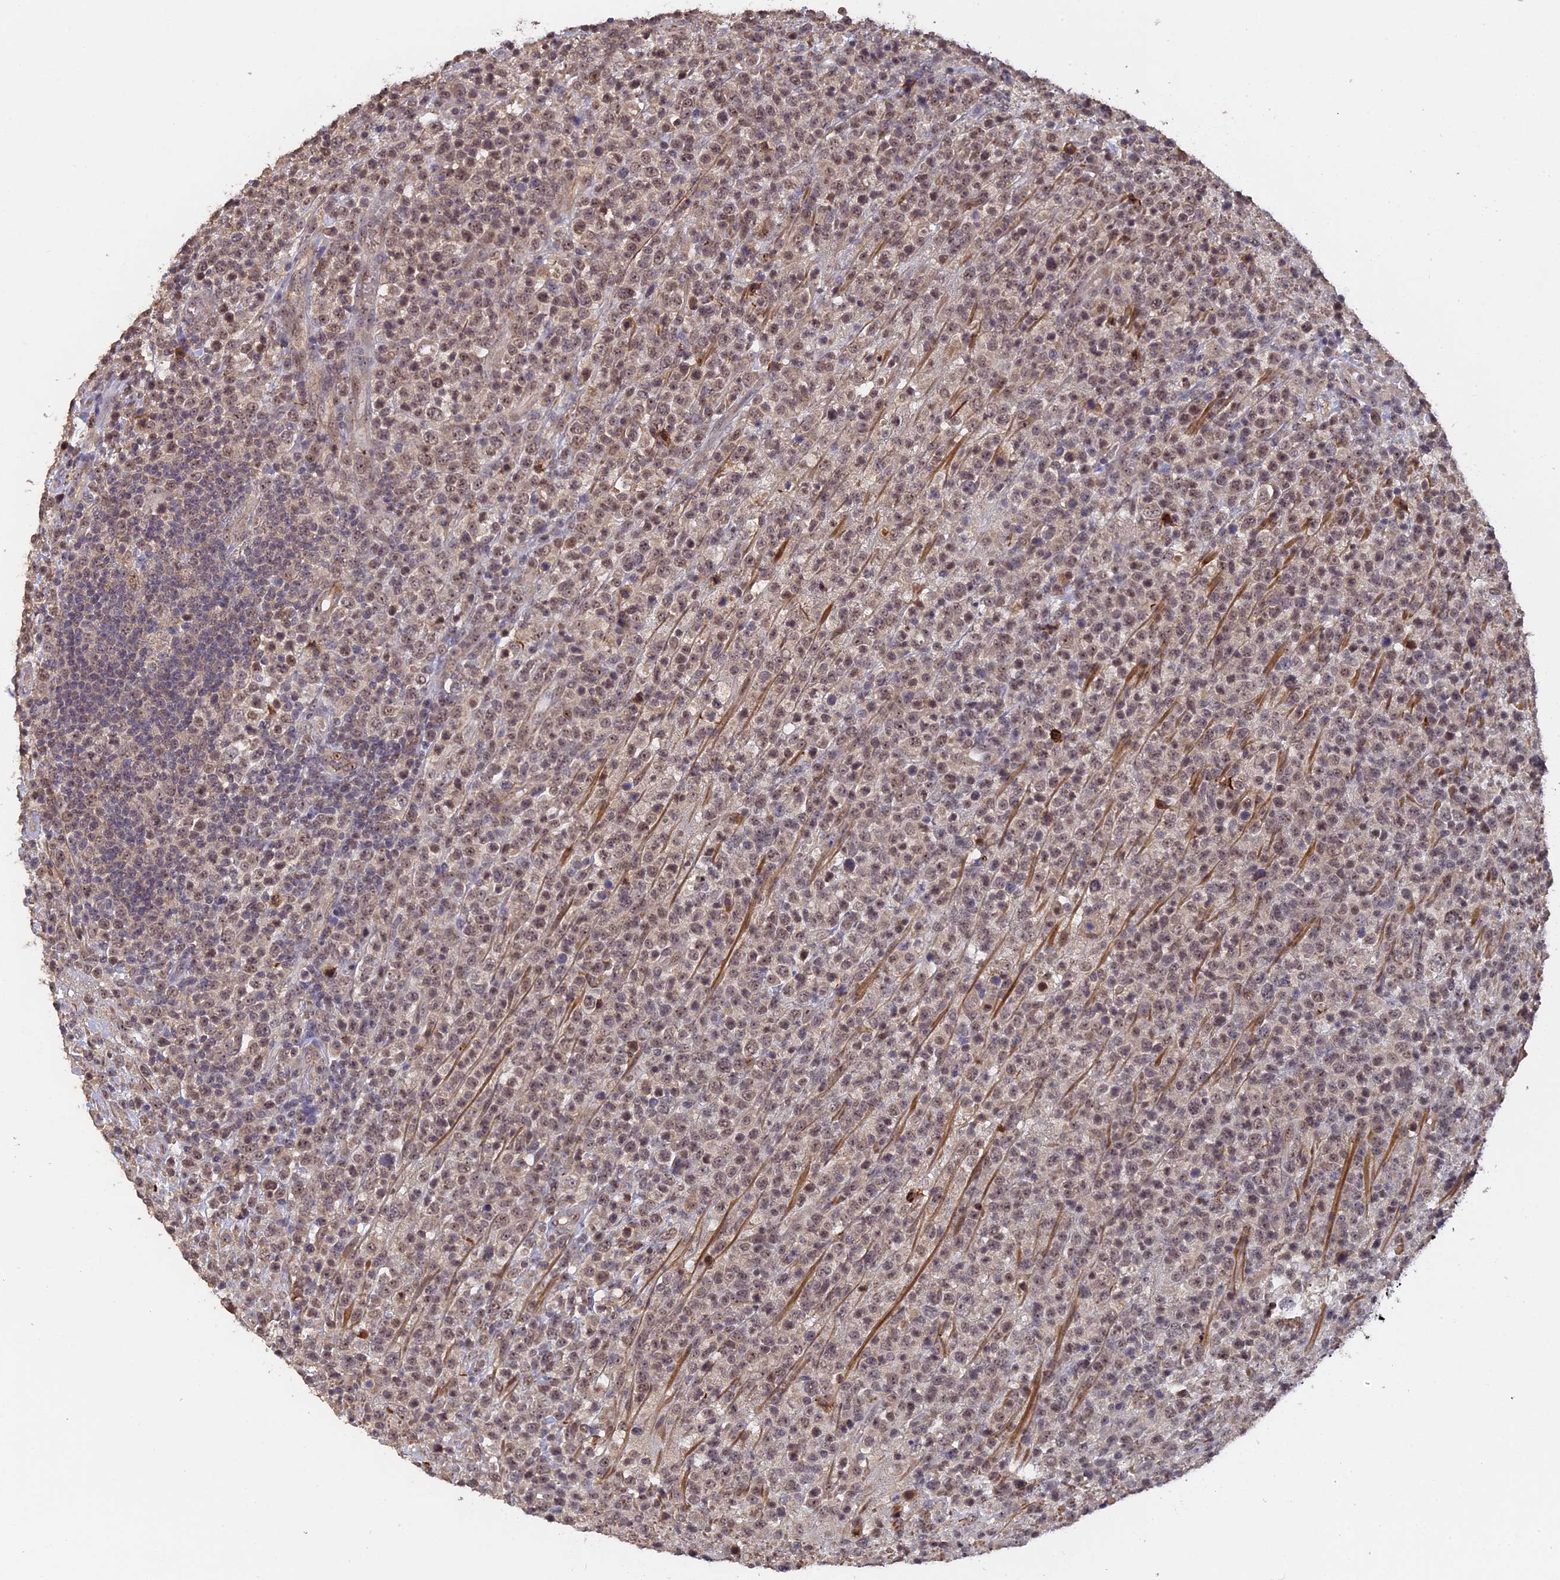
{"staining": {"intensity": "moderate", "quantity": ">75%", "location": "nuclear"}, "tissue": "lymphoma", "cell_type": "Tumor cells", "image_type": "cancer", "snomed": [{"axis": "morphology", "description": "Malignant lymphoma, non-Hodgkin's type, High grade"}, {"axis": "topography", "description": "Colon"}], "caption": "The micrograph shows a brown stain indicating the presence of a protein in the nuclear of tumor cells in malignant lymphoma, non-Hodgkin's type (high-grade). The protein is stained brown, and the nuclei are stained in blue (DAB (3,3'-diaminobenzidine) IHC with brightfield microscopy, high magnification).", "gene": "FAM98C", "patient": {"sex": "female", "age": 53}}